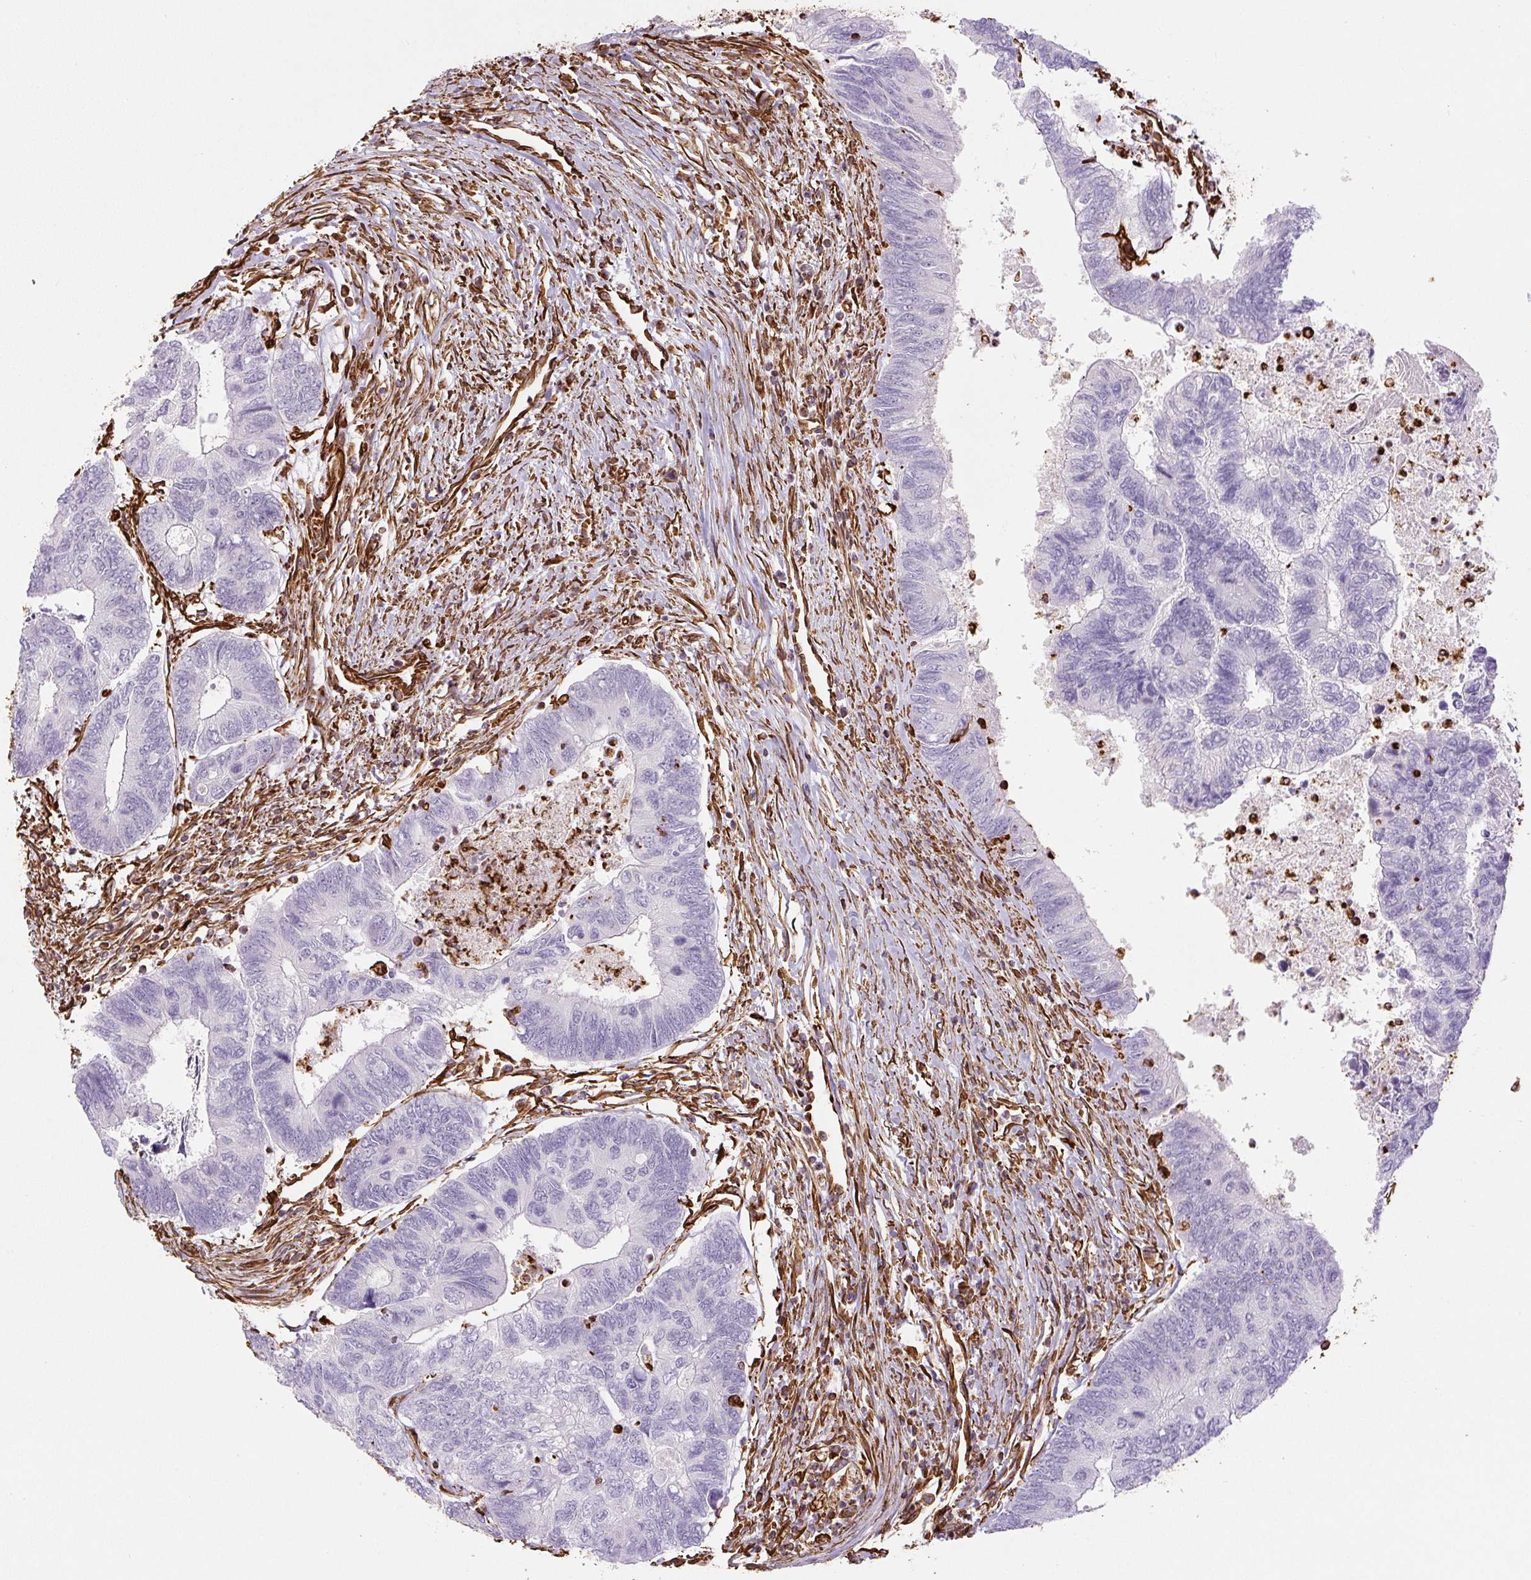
{"staining": {"intensity": "negative", "quantity": "none", "location": "none"}, "tissue": "colorectal cancer", "cell_type": "Tumor cells", "image_type": "cancer", "snomed": [{"axis": "morphology", "description": "Adenocarcinoma, NOS"}, {"axis": "topography", "description": "Colon"}], "caption": "A high-resolution photomicrograph shows IHC staining of colorectal cancer, which demonstrates no significant expression in tumor cells.", "gene": "VIM", "patient": {"sex": "female", "age": 67}}